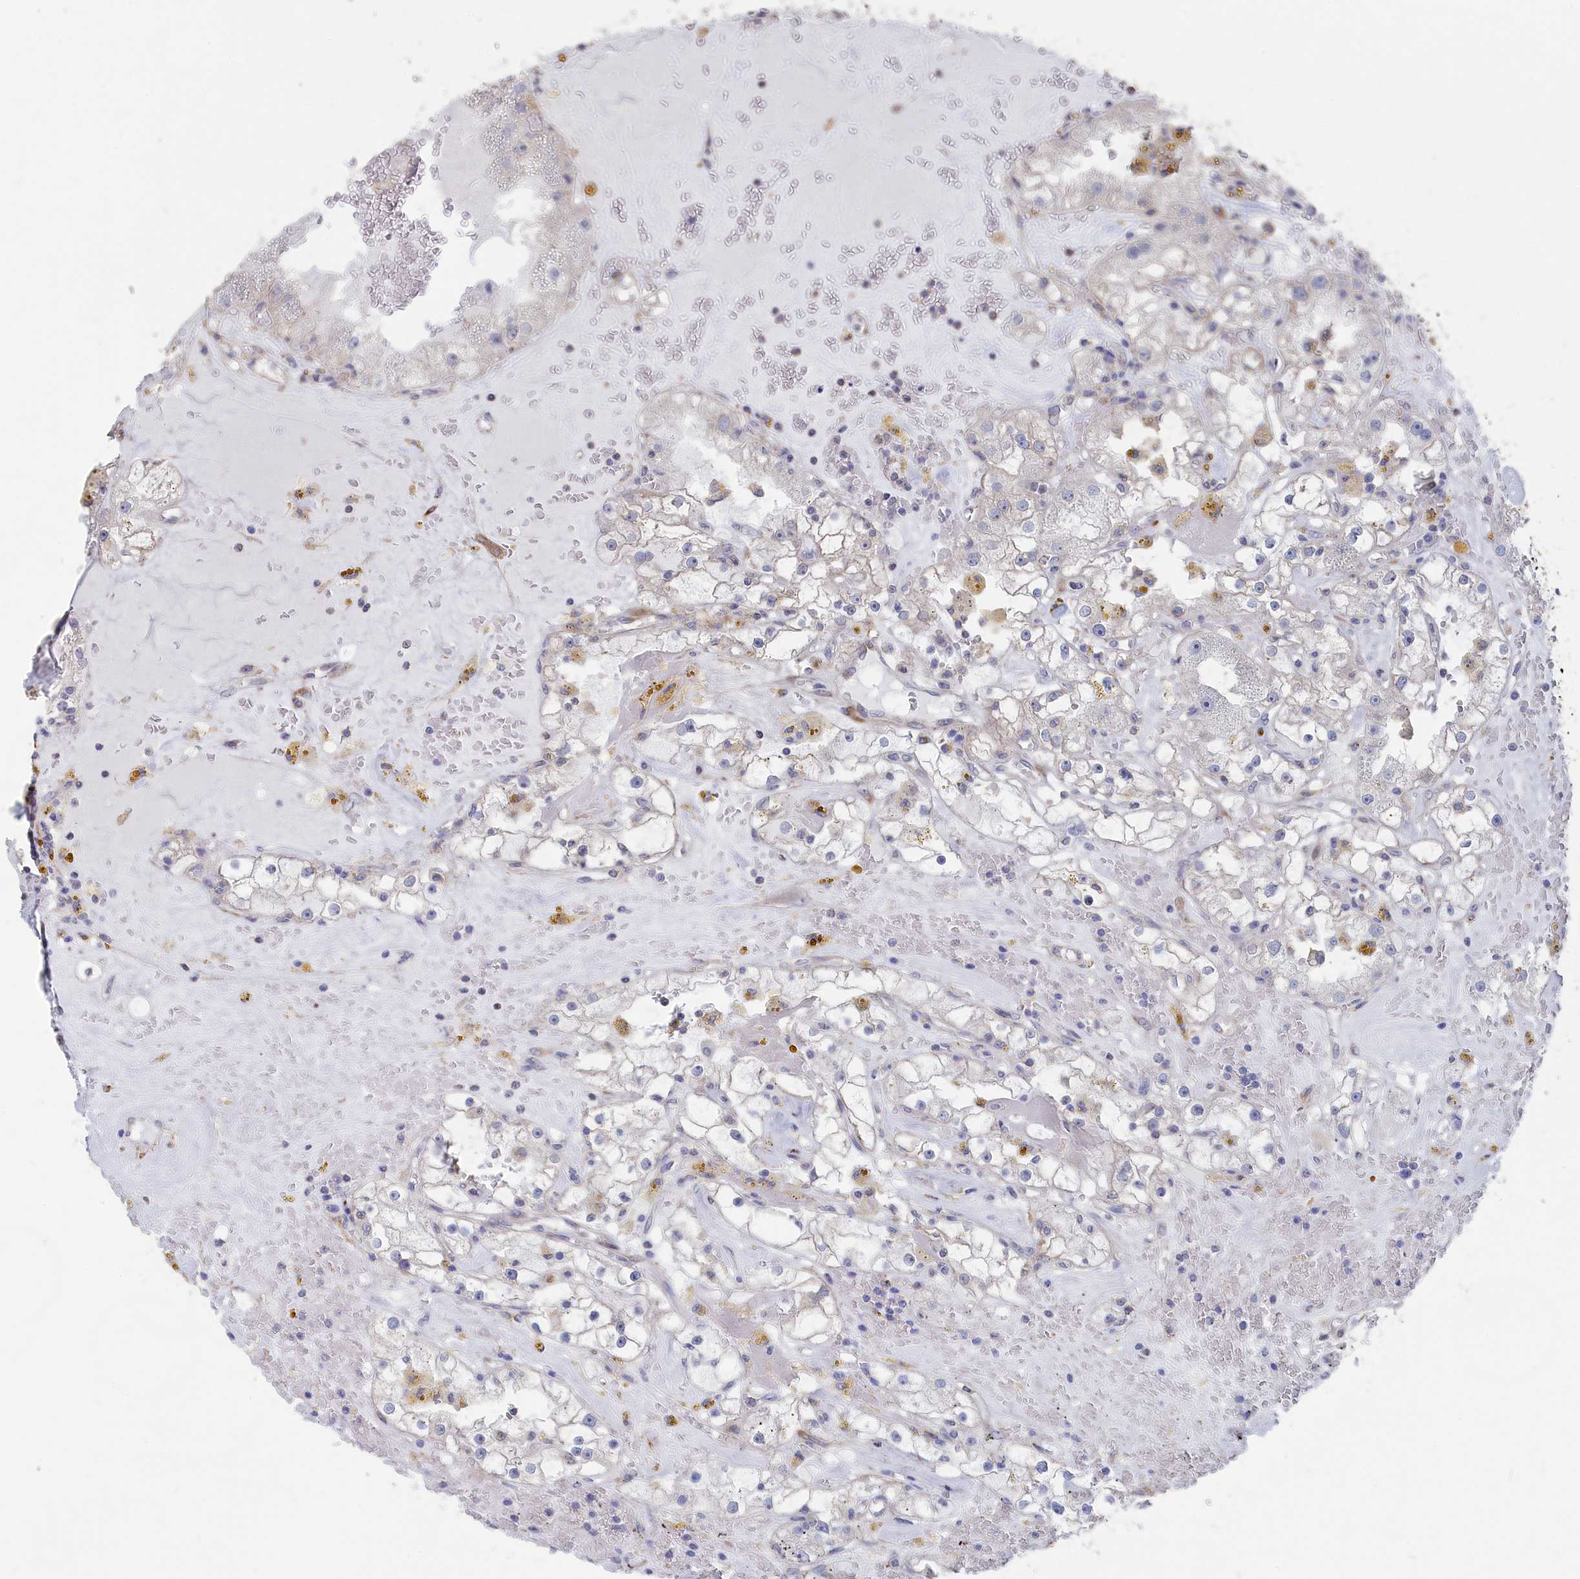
{"staining": {"intensity": "negative", "quantity": "none", "location": "none"}, "tissue": "renal cancer", "cell_type": "Tumor cells", "image_type": "cancer", "snomed": [{"axis": "morphology", "description": "Adenocarcinoma, NOS"}, {"axis": "topography", "description": "Kidney"}], "caption": "This histopathology image is of renal adenocarcinoma stained with immunohistochemistry to label a protein in brown with the nuclei are counter-stained blue. There is no staining in tumor cells. The staining is performed using DAB (3,3'-diaminobenzidine) brown chromogen with nuclei counter-stained in using hematoxylin.", "gene": "SEMG2", "patient": {"sex": "male", "age": 56}}